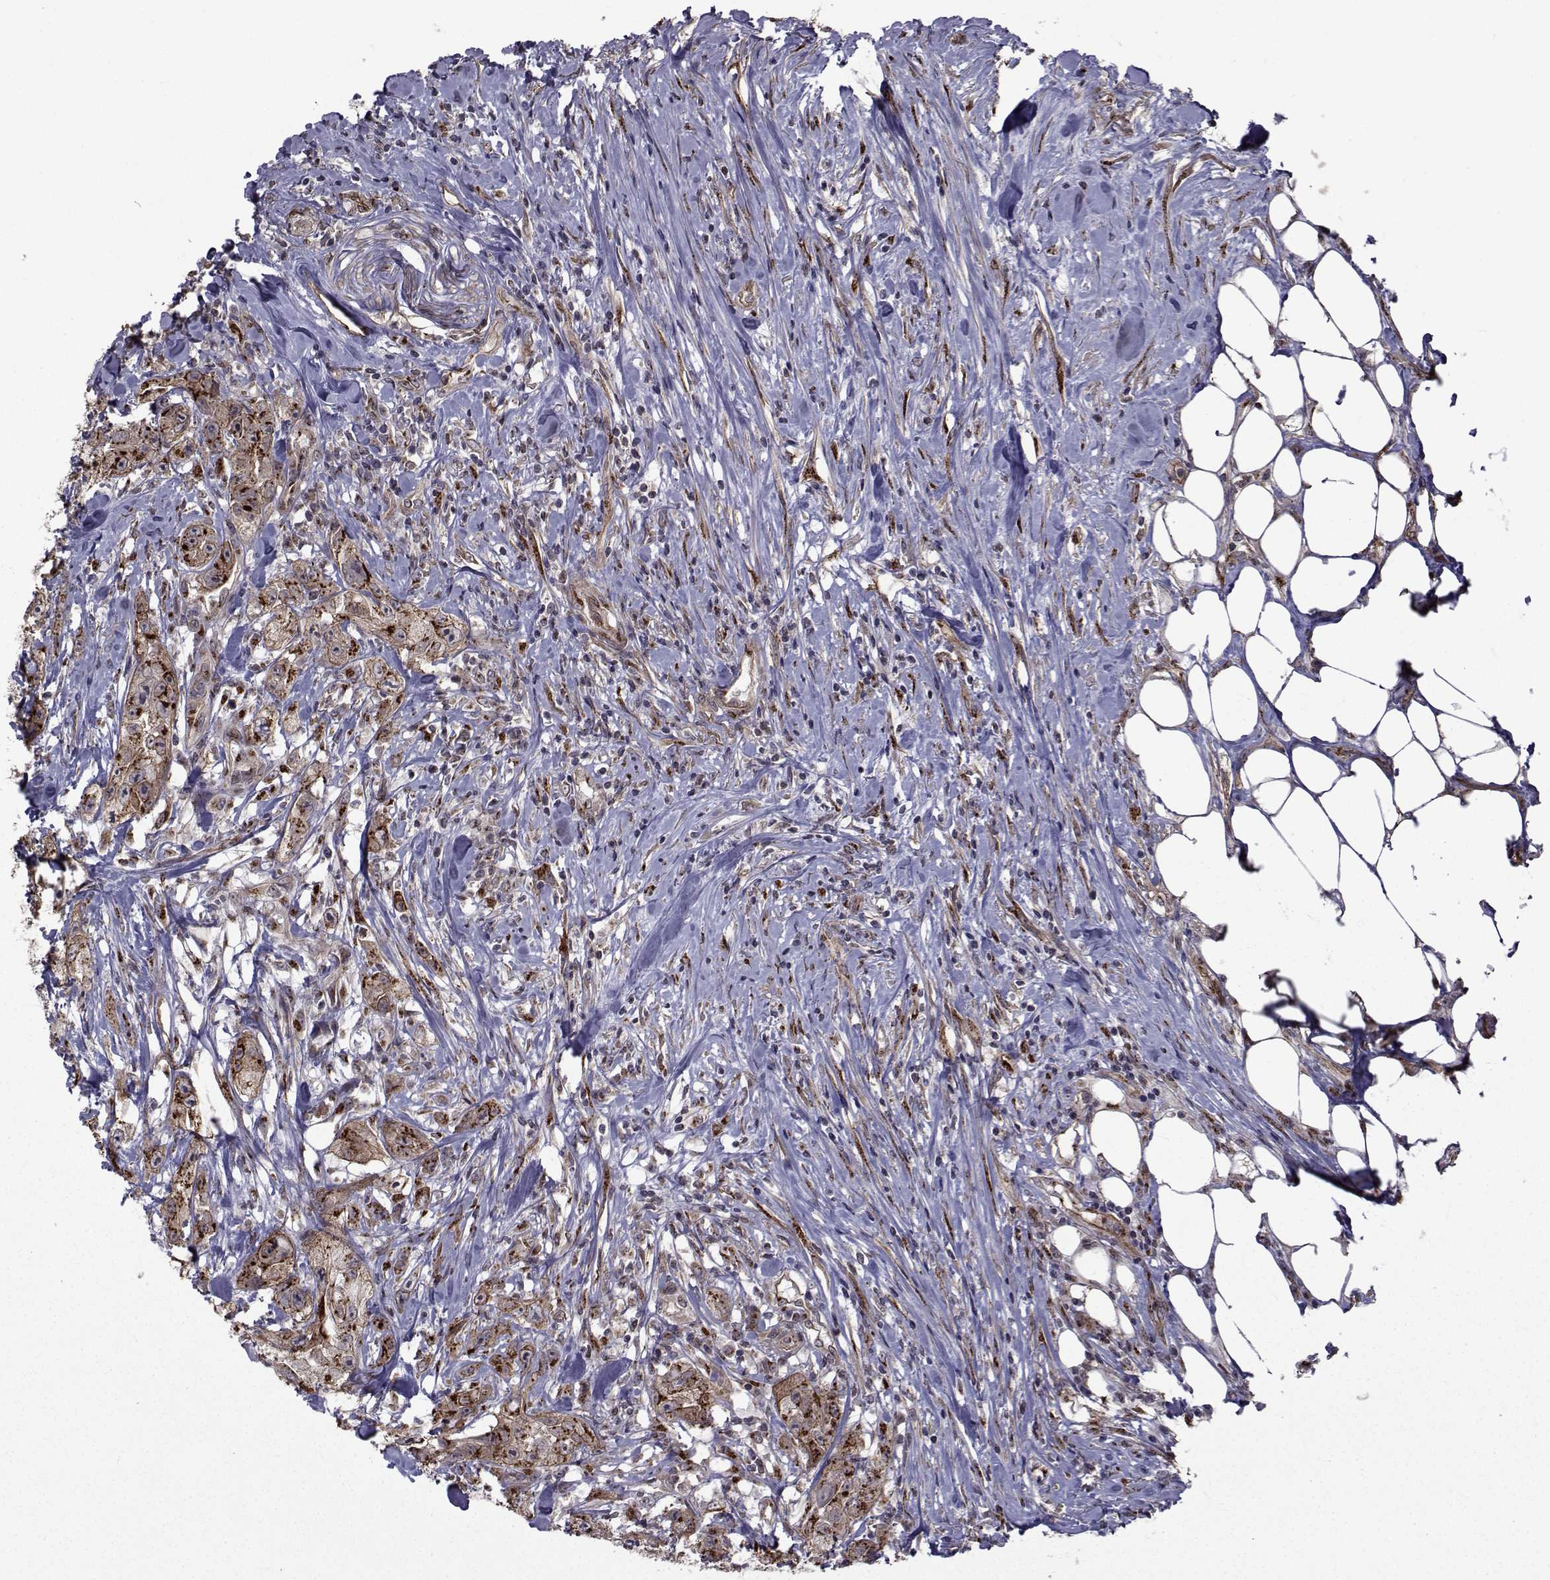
{"staining": {"intensity": "strong", "quantity": "25%-75%", "location": "cytoplasmic/membranous"}, "tissue": "urothelial cancer", "cell_type": "Tumor cells", "image_type": "cancer", "snomed": [{"axis": "morphology", "description": "Urothelial carcinoma, High grade"}, {"axis": "topography", "description": "Urinary bladder"}], "caption": "High-grade urothelial carcinoma stained for a protein (brown) reveals strong cytoplasmic/membranous positive expression in about 25%-75% of tumor cells.", "gene": "ATP6V1C2", "patient": {"sex": "male", "age": 79}}